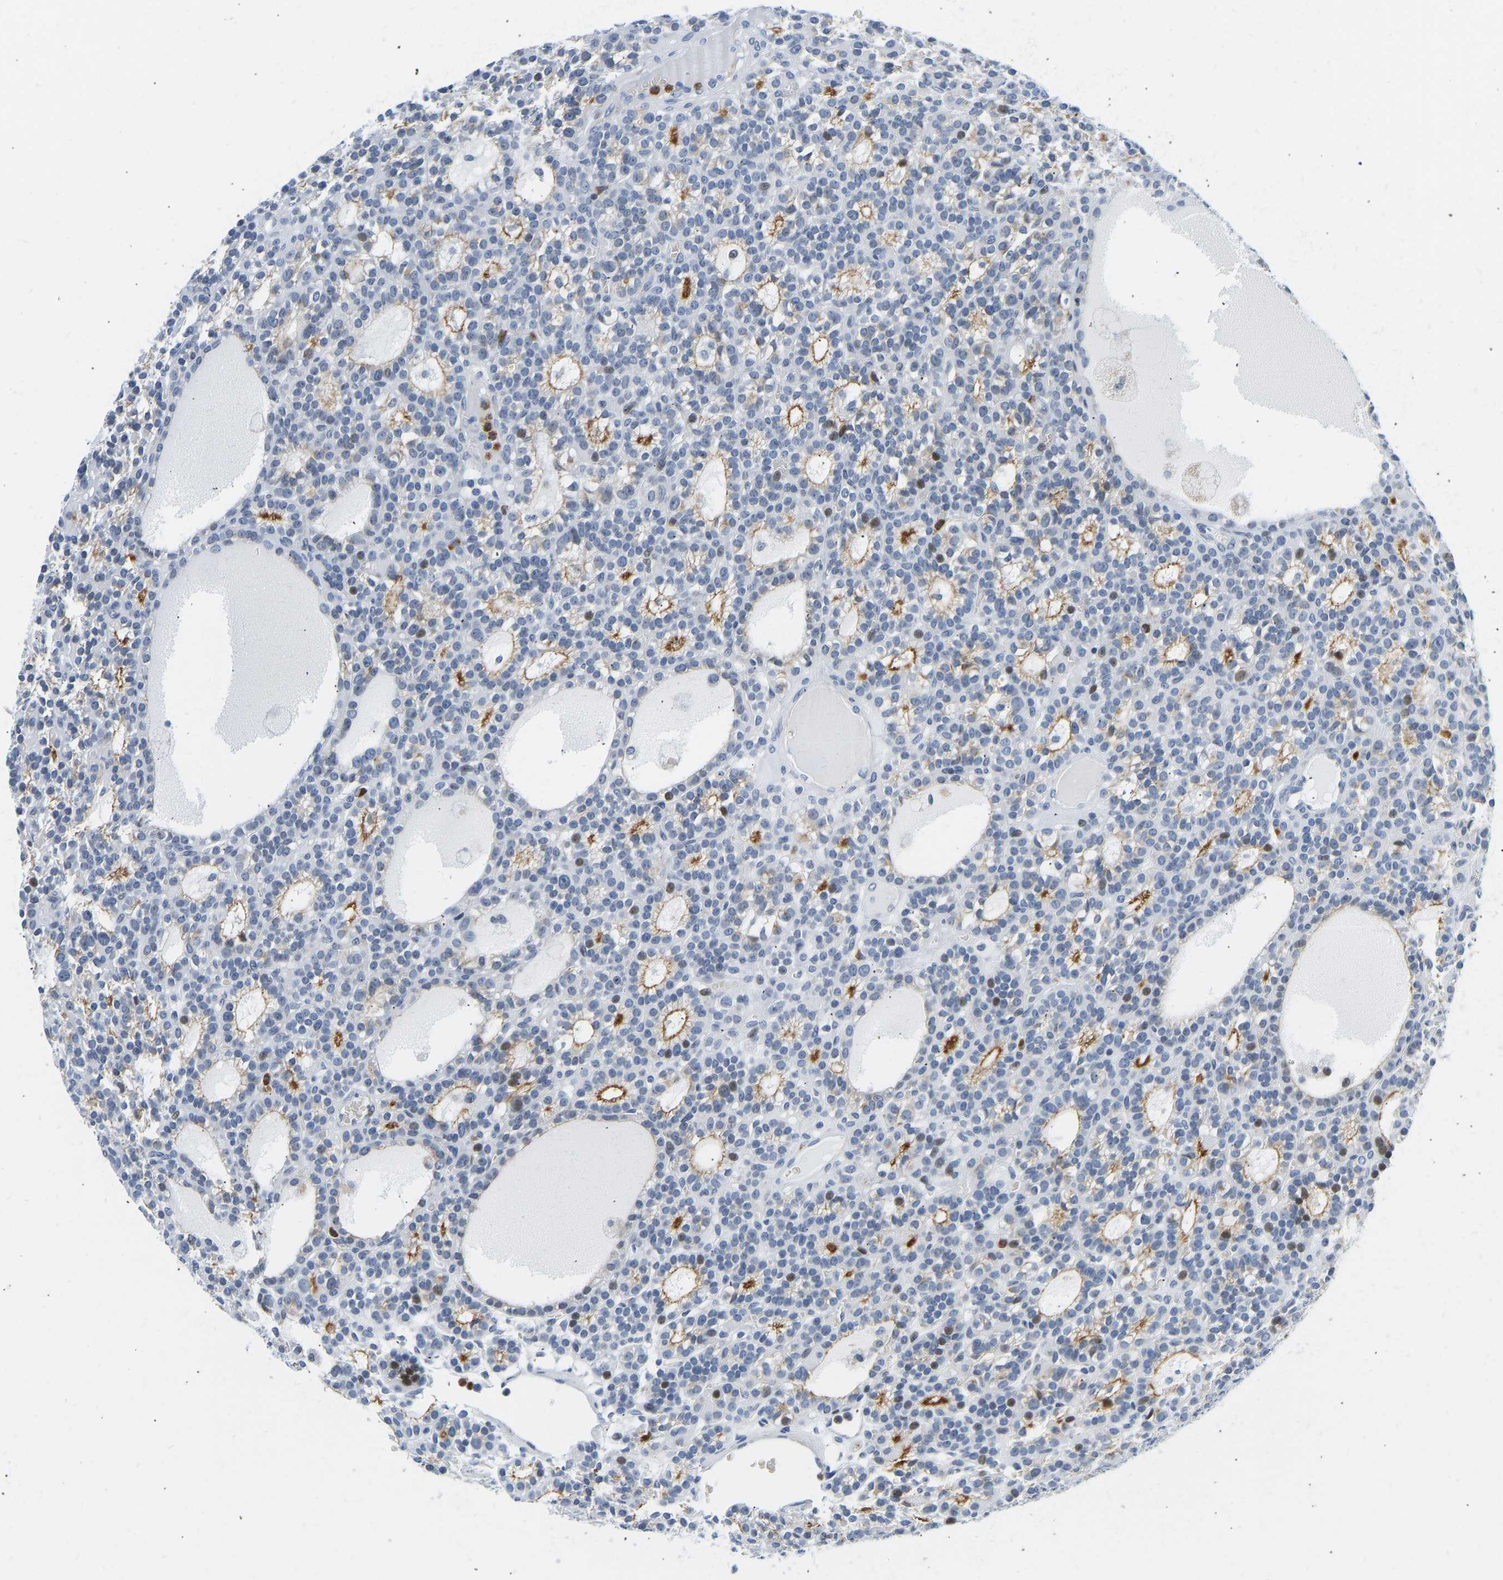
{"staining": {"intensity": "moderate", "quantity": "<25%", "location": "cytoplasmic/membranous"}, "tissue": "parathyroid gland", "cell_type": "Glandular cells", "image_type": "normal", "snomed": [{"axis": "morphology", "description": "Normal tissue, NOS"}, {"axis": "morphology", "description": "Adenoma, NOS"}, {"axis": "topography", "description": "Parathyroid gland"}], "caption": "DAB immunohistochemical staining of benign parathyroid gland shows moderate cytoplasmic/membranous protein staining in about <25% of glandular cells.", "gene": "HDAC5", "patient": {"sex": "female", "age": 58}}